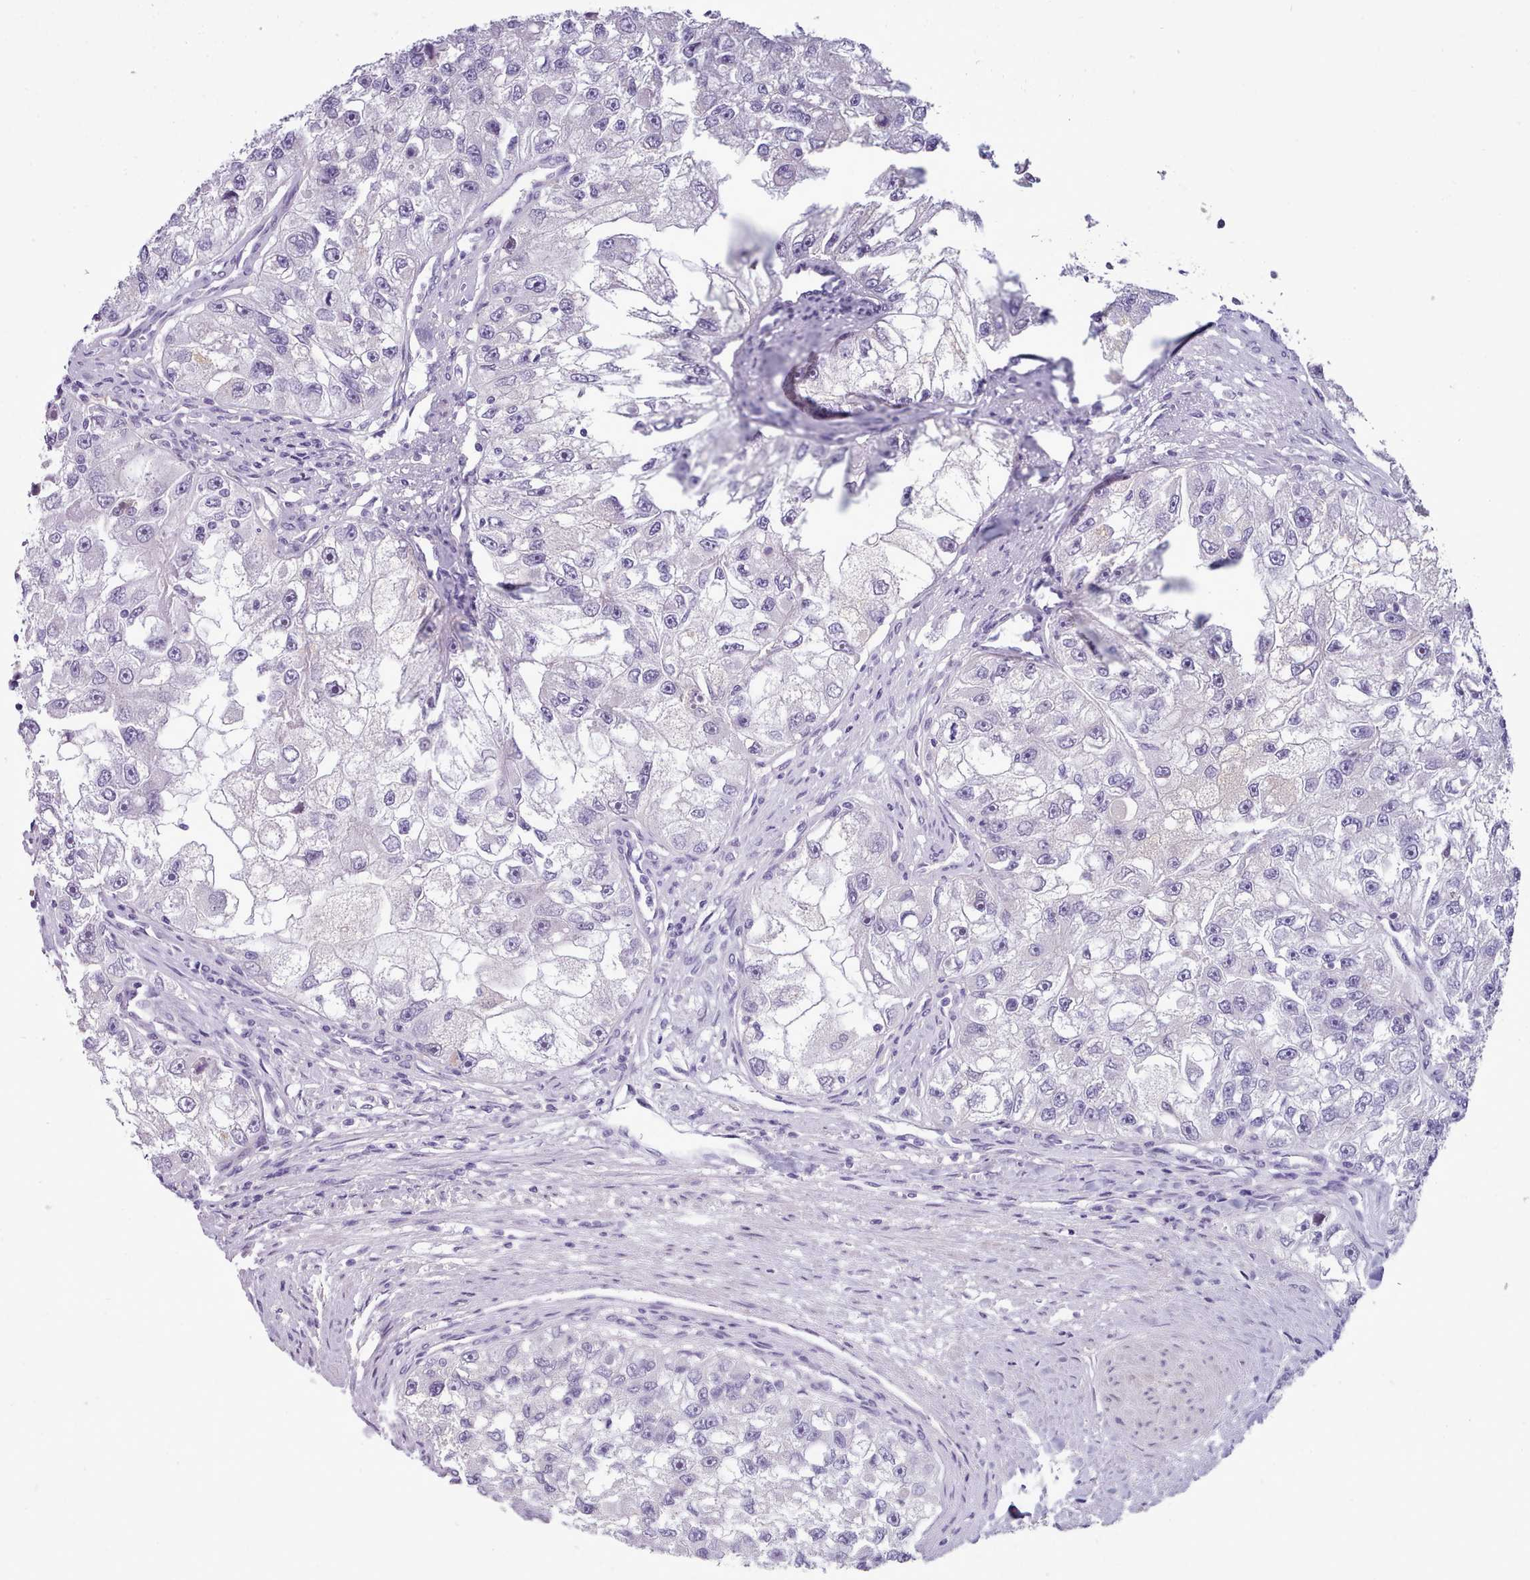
{"staining": {"intensity": "negative", "quantity": "none", "location": "none"}, "tissue": "renal cancer", "cell_type": "Tumor cells", "image_type": "cancer", "snomed": [{"axis": "morphology", "description": "Adenocarcinoma, NOS"}, {"axis": "topography", "description": "Kidney"}], "caption": "DAB (3,3'-diaminobenzidine) immunohistochemical staining of adenocarcinoma (renal) displays no significant expression in tumor cells. Brightfield microscopy of immunohistochemistry stained with DAB (brown) and hematoxylin (blue), captured at high magnification.", "gene": "MYRFL", "patient": {"sex": "male", "age": 63}}